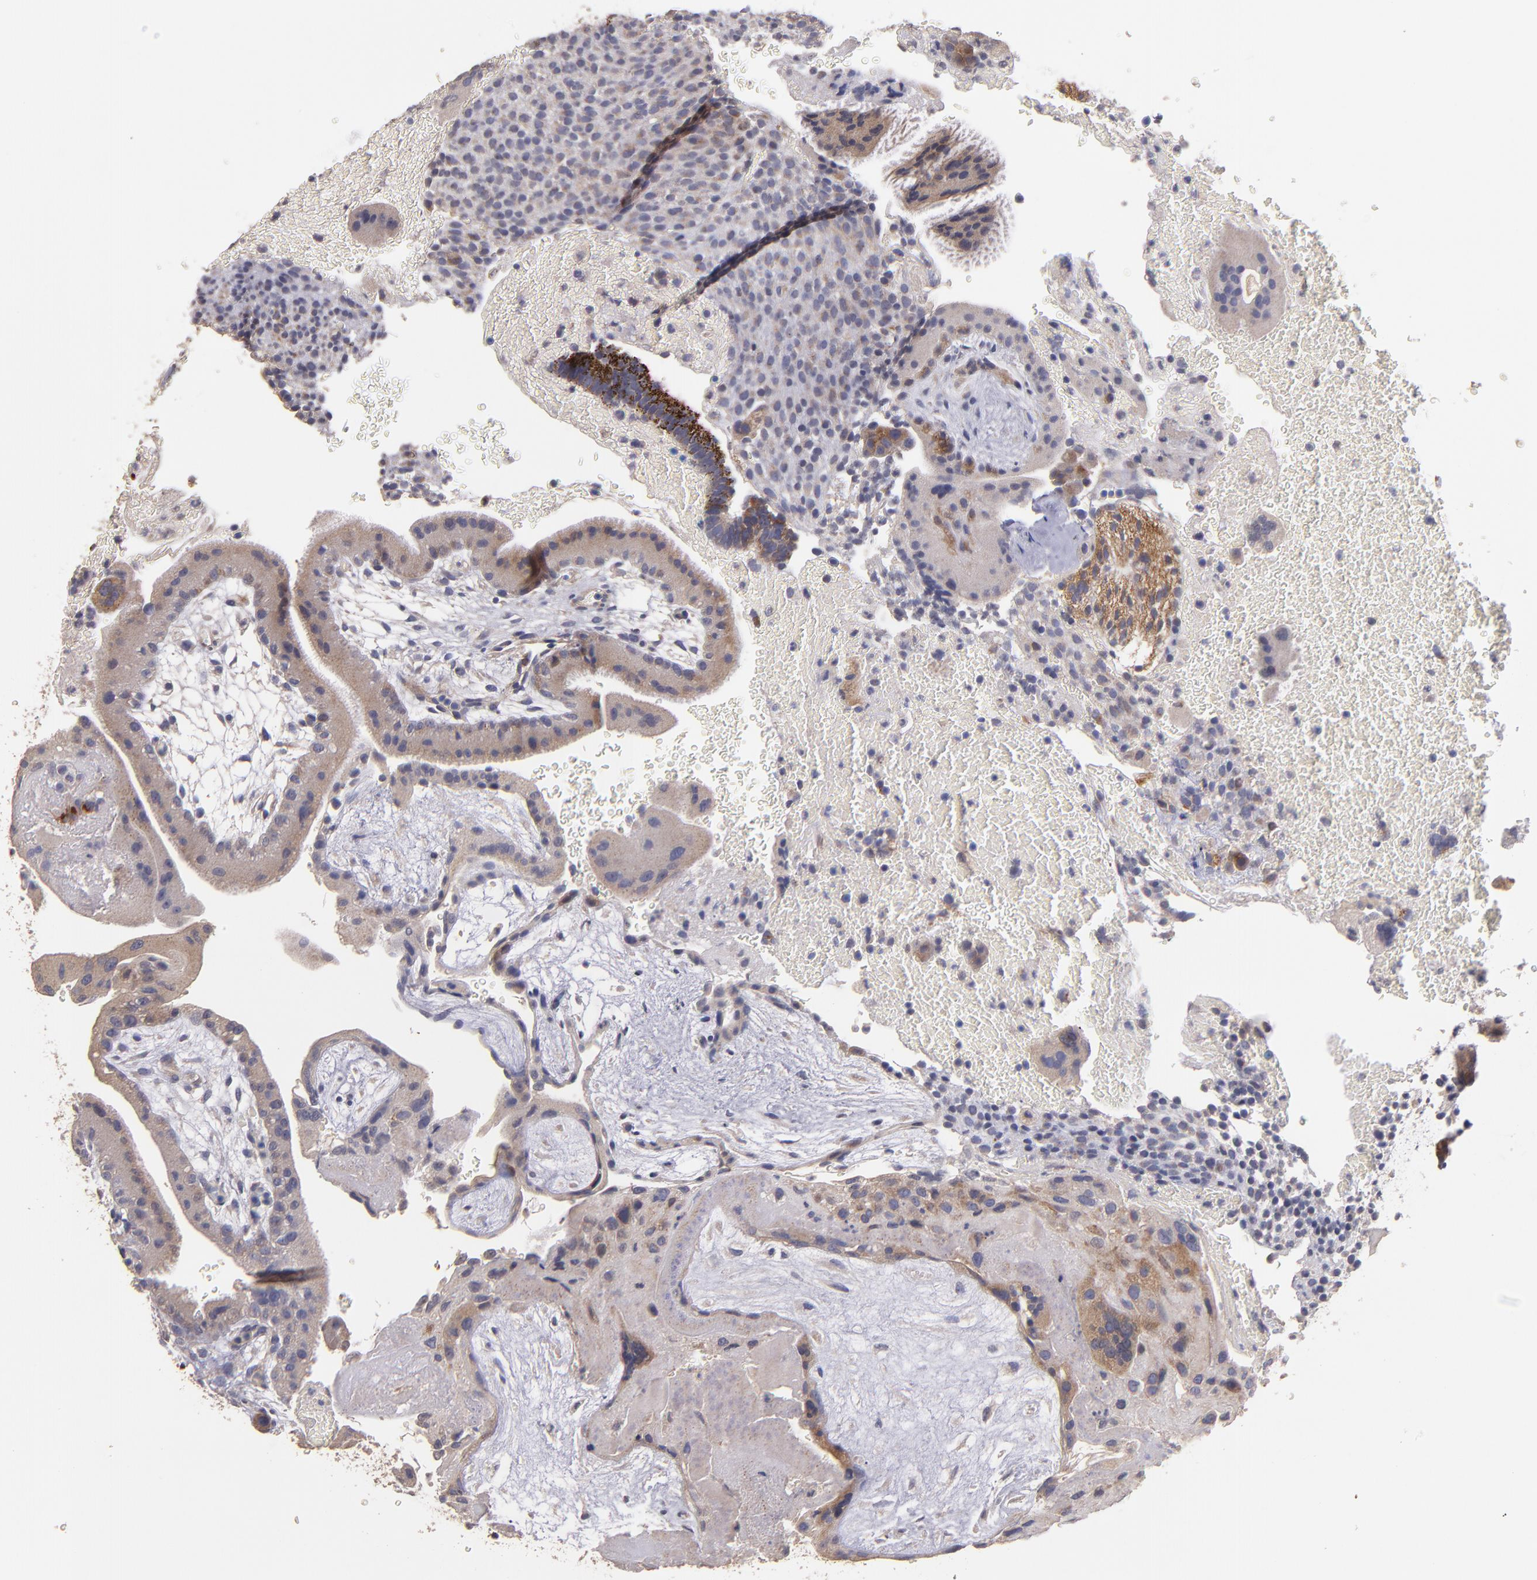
{"staining": {"intensity": "weak", "quantity": "25%-75%", "location": "cytoplasmic/membranous"}, "tissue": "placenta", "cell_type": "Decidual cells", "image_type": "normal", "snomed": [{"axis": "morphology", "description": "Normal tissue, NOS"}, {"axis": "topography", "description": "Placenta"}], "caption": "Approximately 25%-75% of decidual cells in unremarkable placenta show weak cytoplasmic/membranous protein positivity as visualized by brown immunohistochemical staining.", "gene": "MAGEE1", "patient": {"sex": "female", "age": 19}}